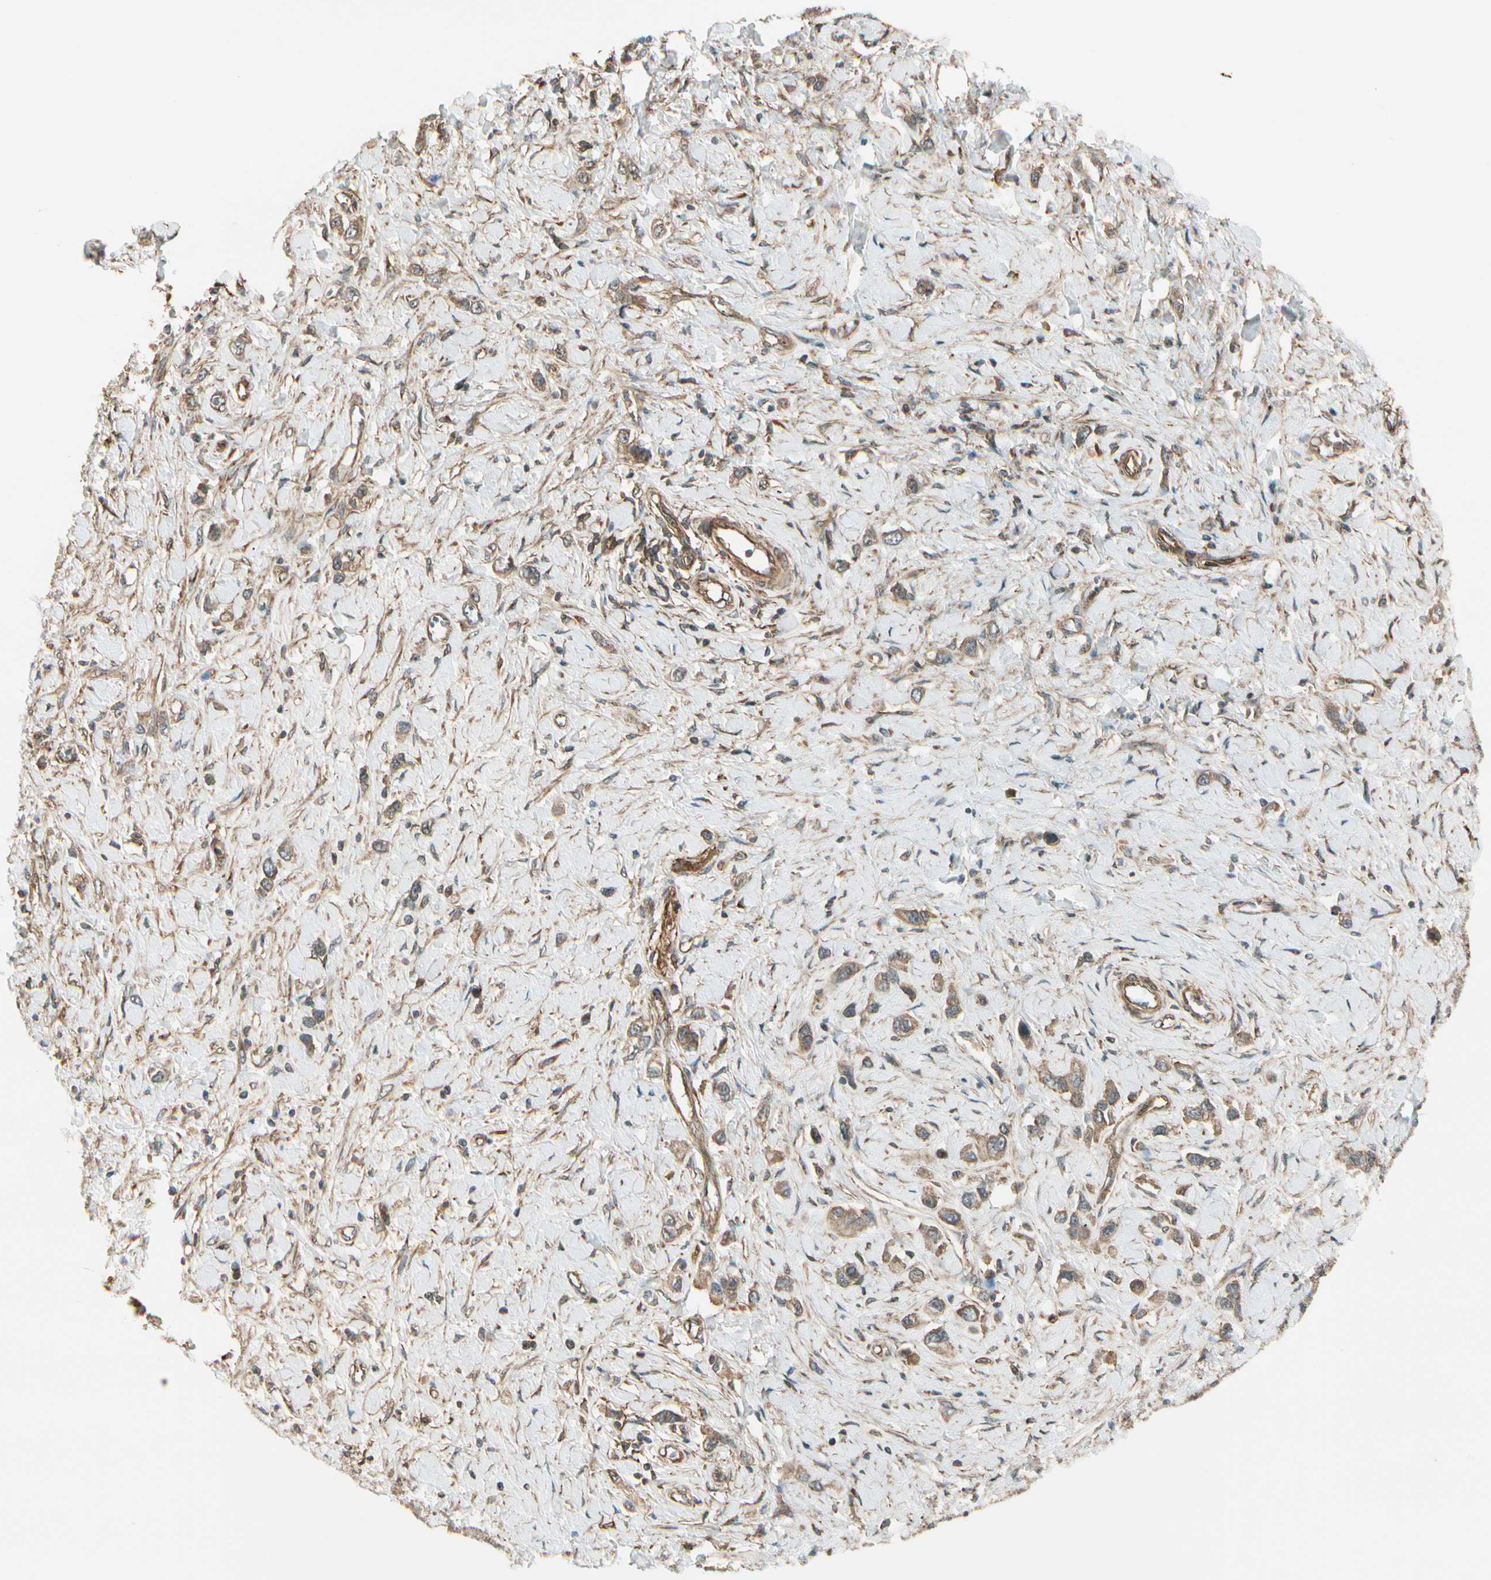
{"staining": {"intensity": "moderate", "quantity": ">75%", "location": "cytoplasmic/membranous"}, "tissue": "stomach cancer", "cell_type": "Tumor cells", "image_type": "cancer", "snomed": [{"axis": "morphology", "description": "Normal tissue, NOS"}, {"axis": "morphology", "description": "Adenocarcinoma, NOS"}, {"axis": "topography", "description": "Stomach, upper"}, {"axis": "topography", "description": "Stomach"}], "caption": "Approximately >75% of tumor cells in human adenocarcinoma (stomach) show moderate cytoplasmic/membranous protein expression as visualized by brown immunohistochemical staining.", "gene": "FKBP15", "patient": {"sex": "female", "age": 65}}